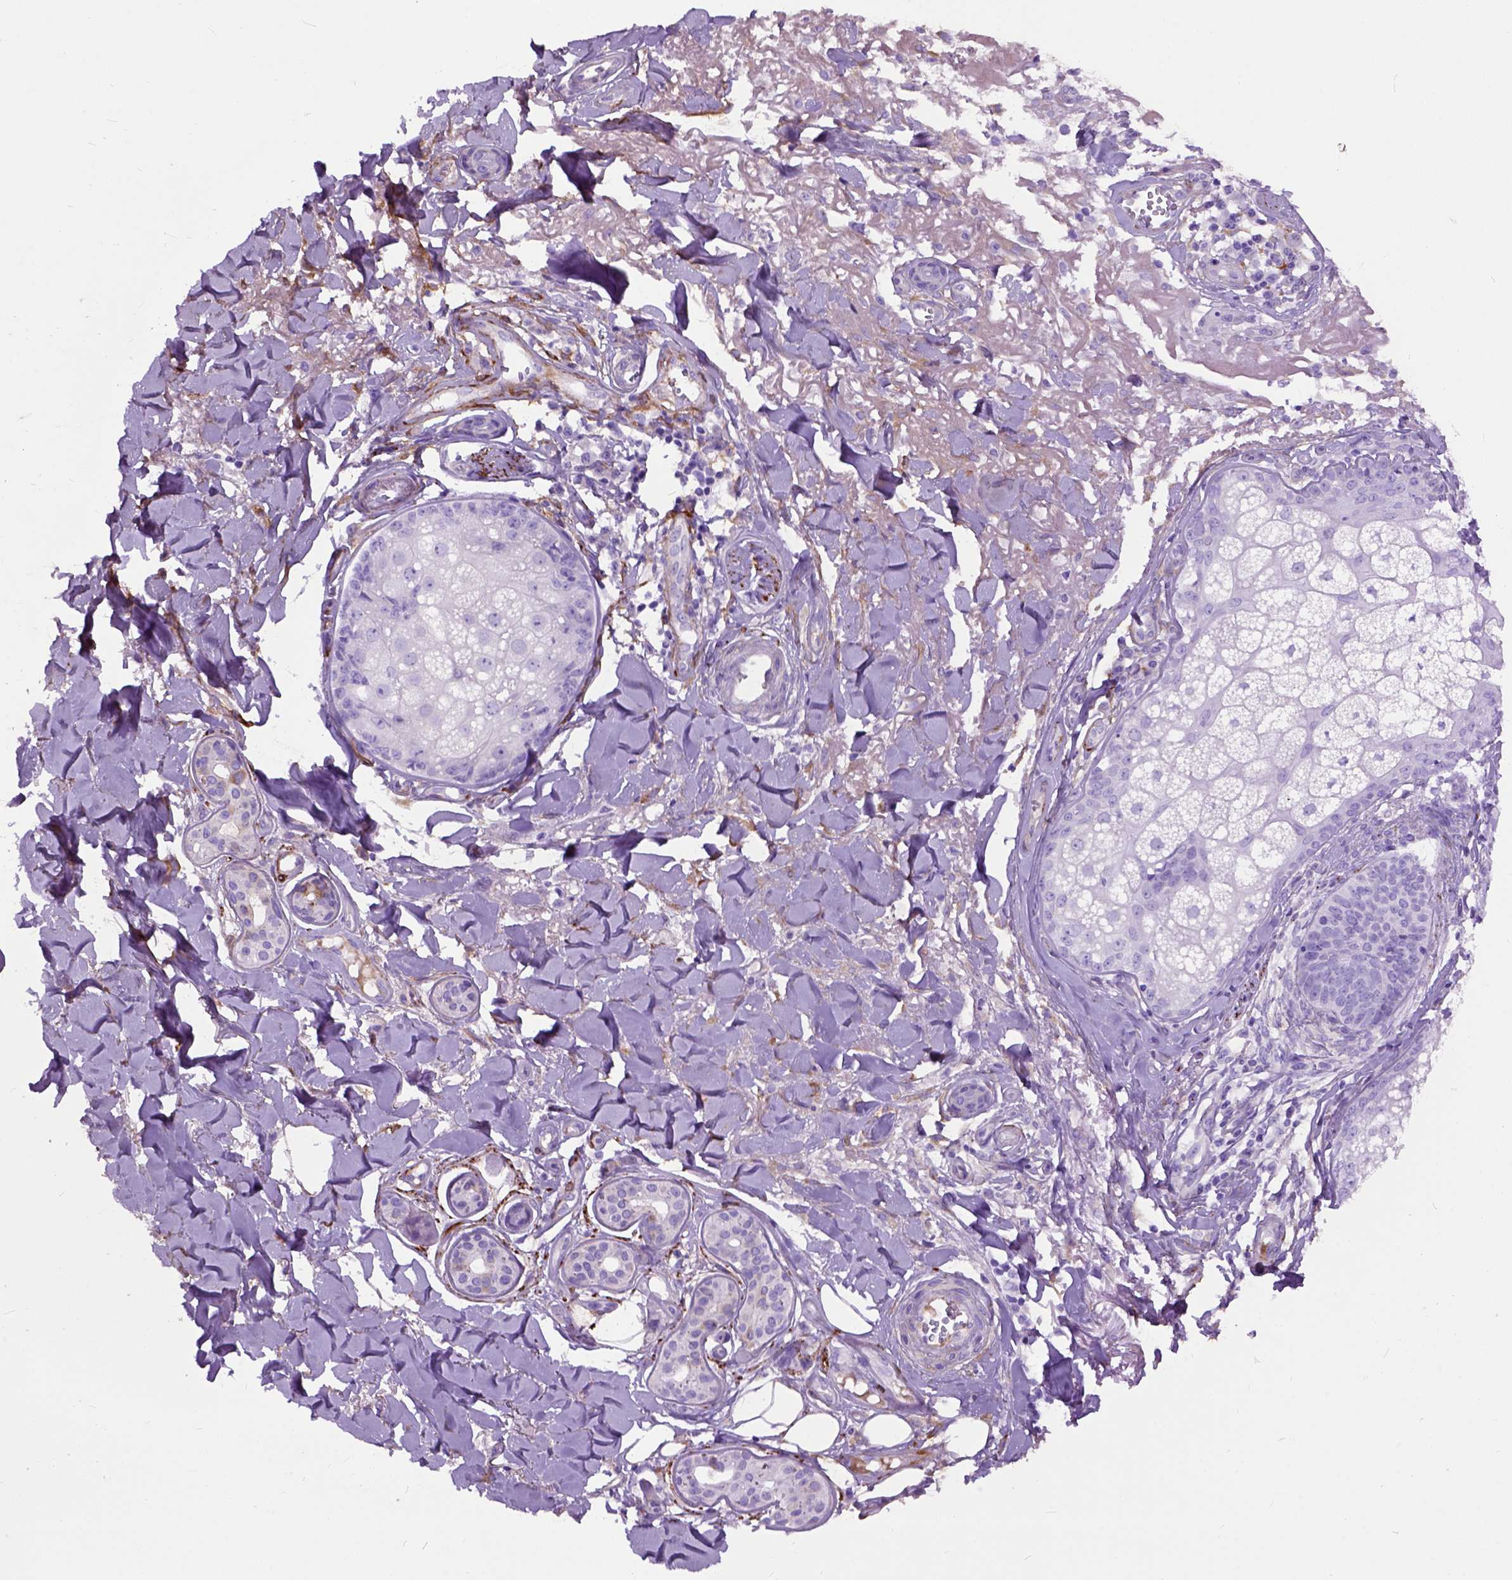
{"staining": {"intensity": "negative", "quantity": "none", "location": "none"}, "tissue": "skin cancer", "cell_type": "Tumor cells", "image_type": "cancer", "snomed": [{"axis": "morphology", "description": "Squamous cell carcinoma, NOS"}, {"axis": "topography", "description": "Skin"}], "caption": "Protein analysis of skin cancer displays no significant positivity in tumor cells.", "gene": "MAPT", "patient": {"sex": "male", "age": 75}}